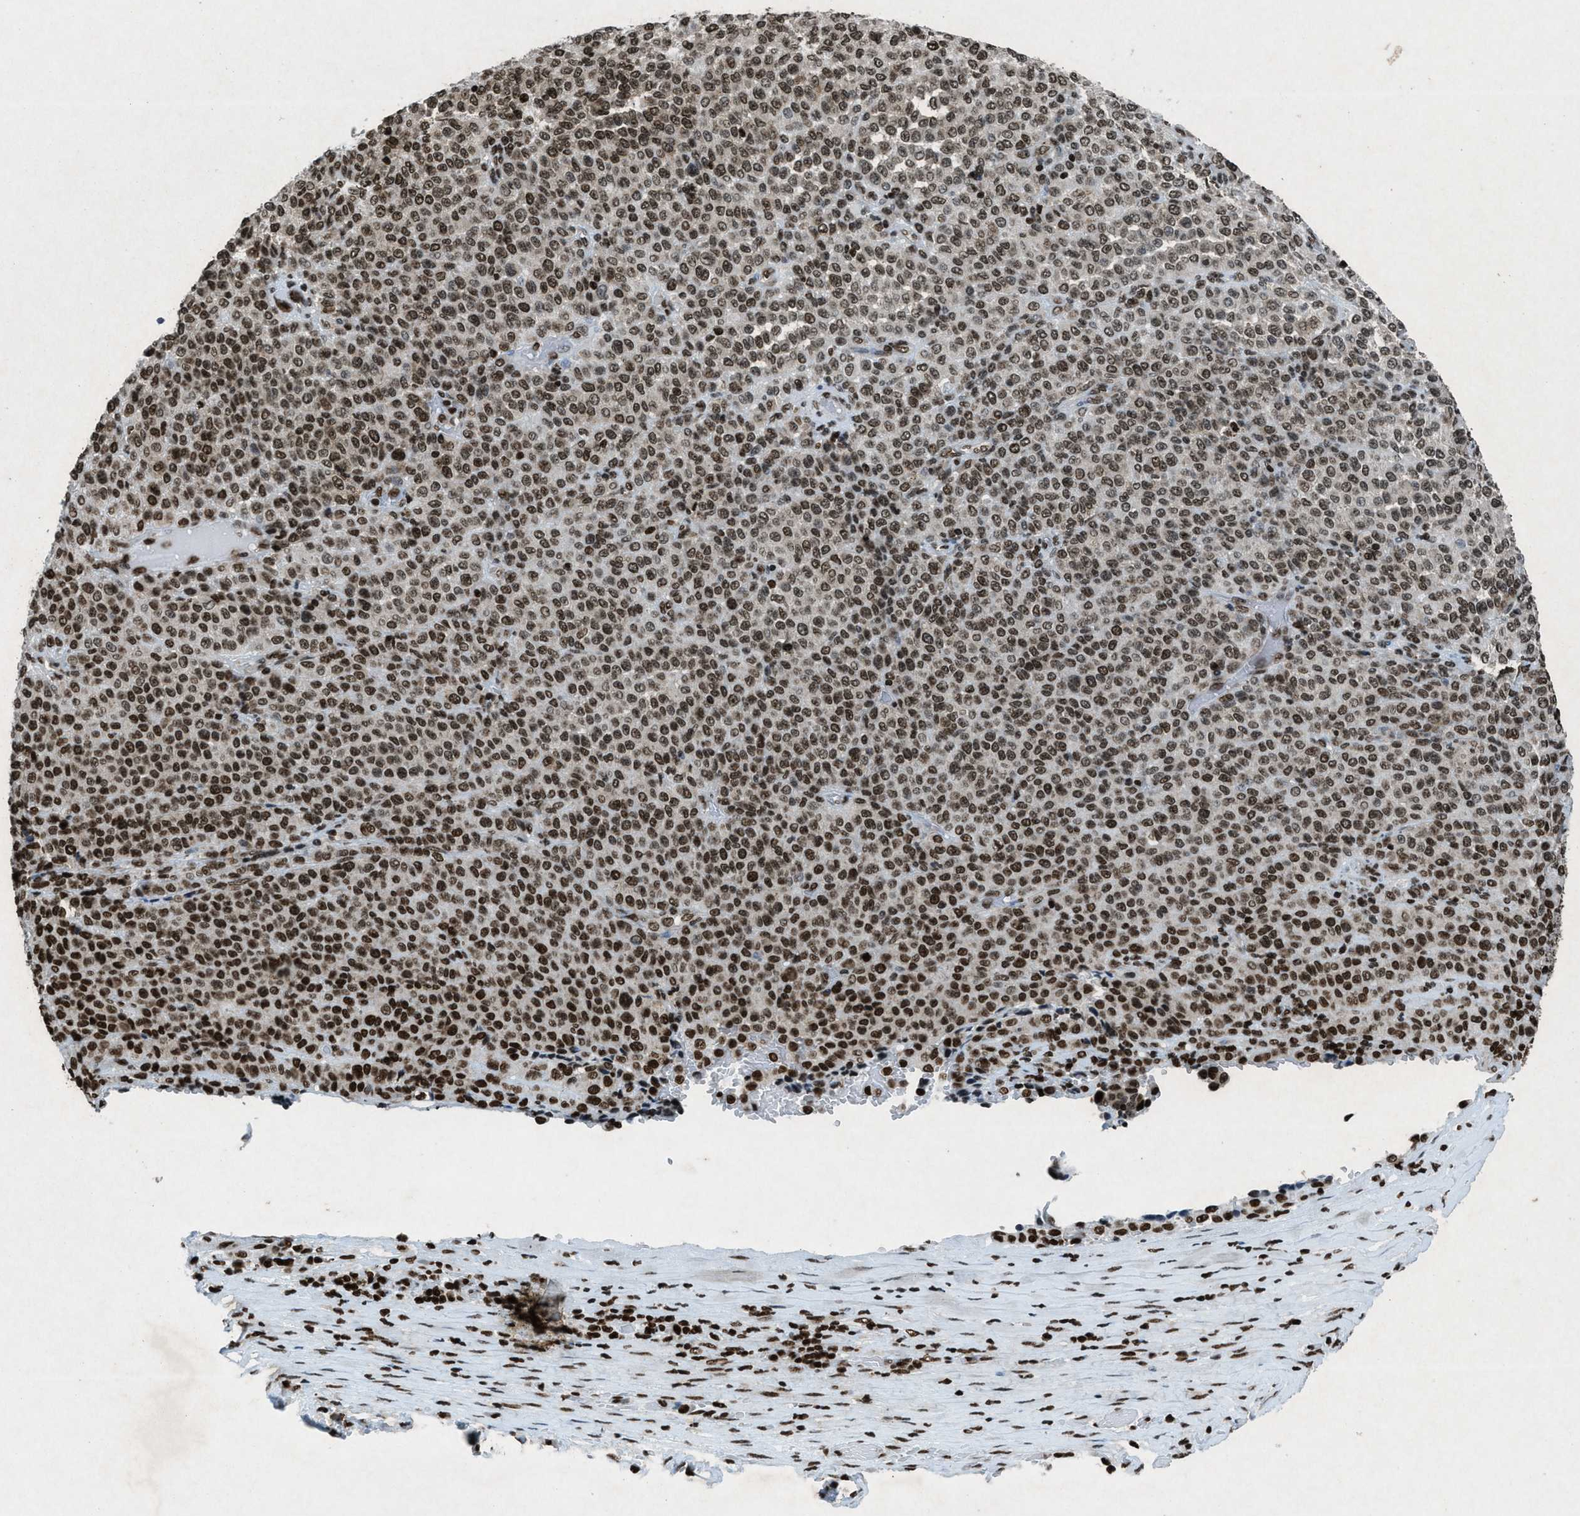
{"staining": {"intensity": "strong", "quantity": ">75%", "location": "nuclear"}, "tissue": "melanoma", "cell_type": "Tumor cells", "image_type": "cancer", "snomed": [{"axis": "morphology", "description": "Malignant melanoma, Metastatic site"}, {"axis": "topography", "description": "Pancreas"}], "caption": "Immunohistochemical staining of malignant melanoma (metastatic site) reveals high levels of strong nuclear protein positivity in about >75% of tumor cells. The staining was performed using DAB (3,3'-diaminobenzidine) to visualize the protein expression in brown, while the nuclei were stained in blue with hematoxylin (Magnification: 20x).", "gene": "NXF1", "patient": {"sex": "female", "age": 30}}